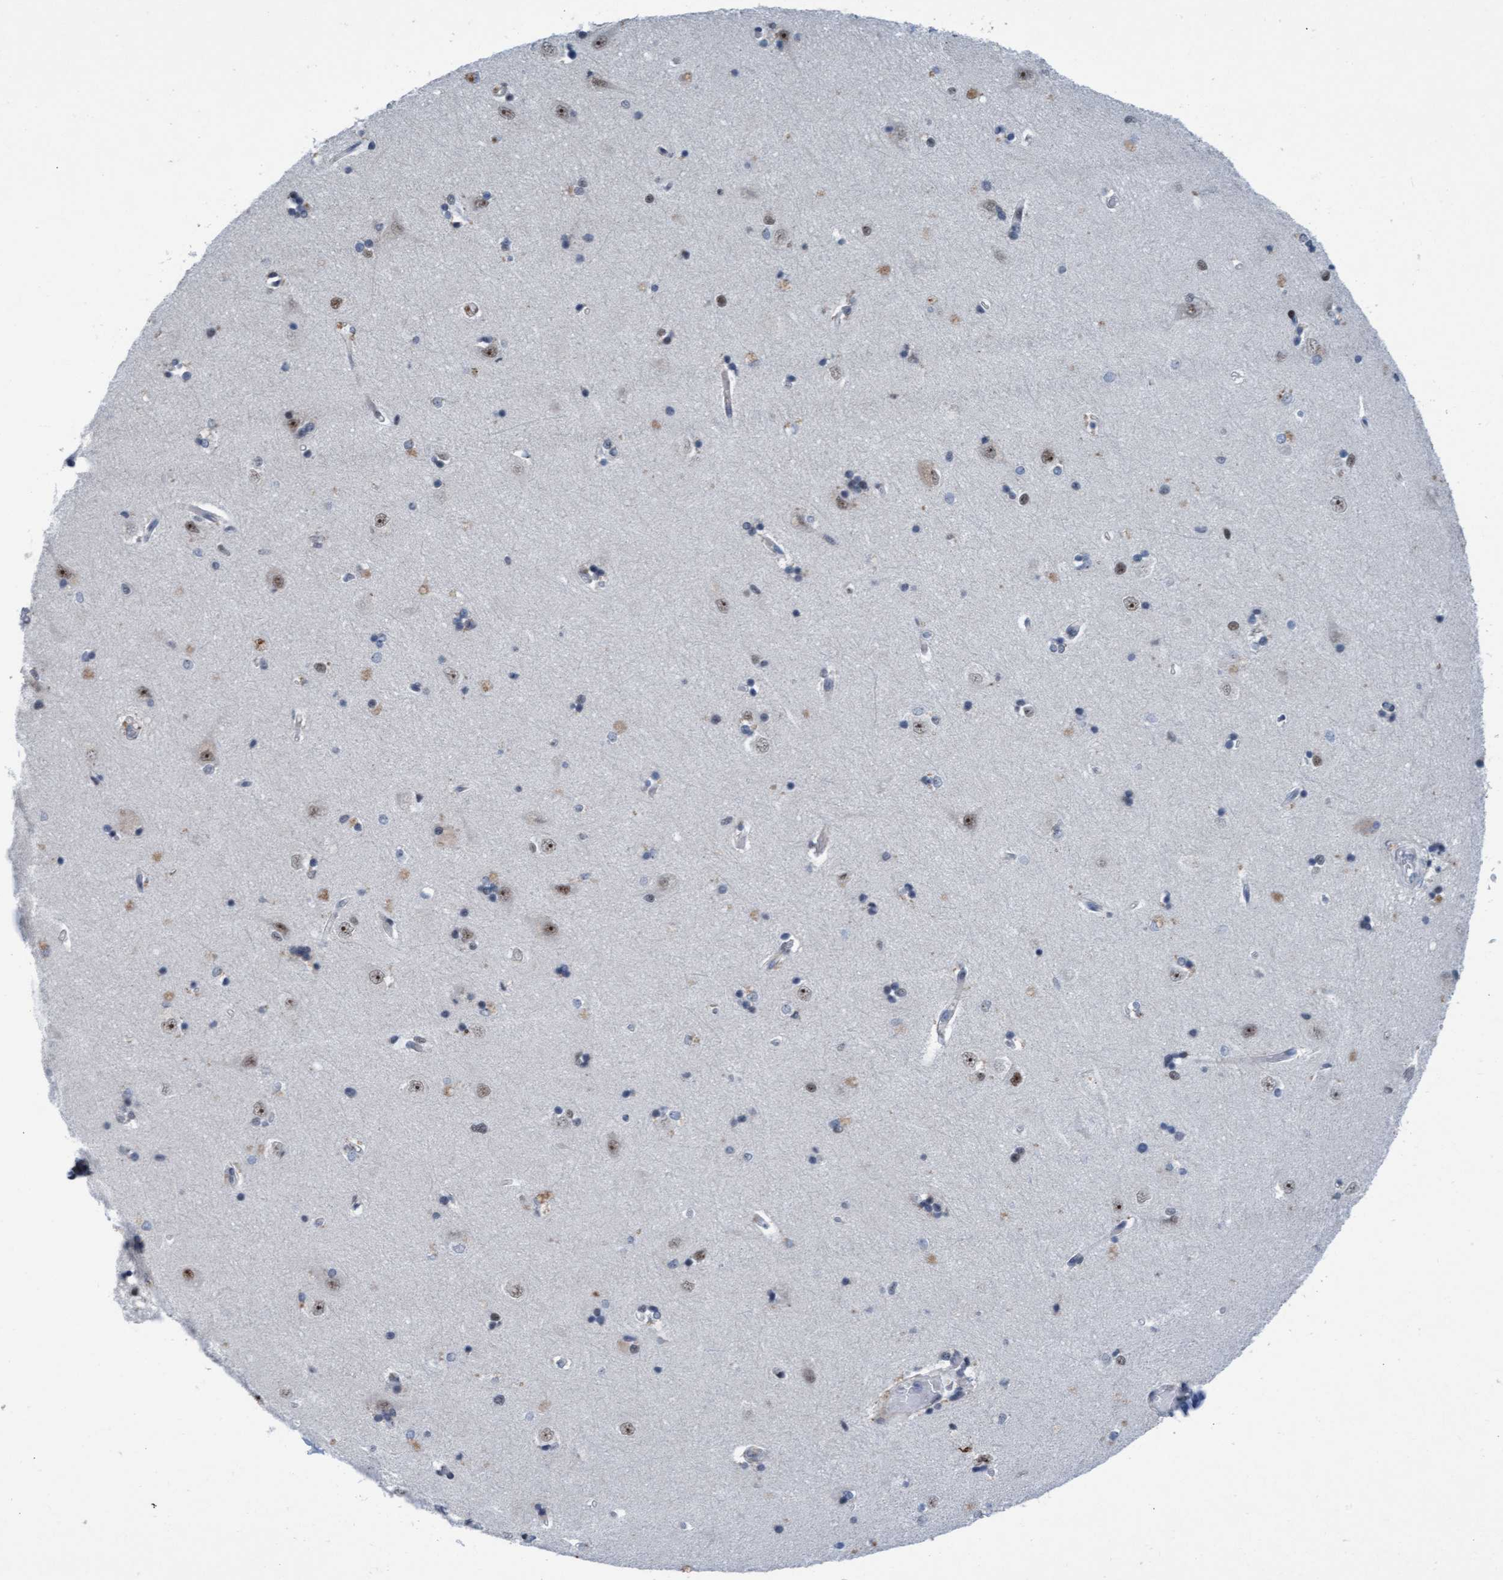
{"staining": {"intensity": "weak", "quantity": "<25%", "location": "nuclear"}, "tissue": "hippocampus", "cell_type": "Glial cells", "image_type": "normal", "snomed": [{"axis": "morphology", "description": "Normal tissue, NOS"}, {"axis": "topography", "description": "Hippocampus"}], "caption": "DAB immunohistochemical staining of unremarkable hippocampus displays no significant expression in glial cells.", "gene": "CWC27", "patient": {"sex": "male", "age": 45}}